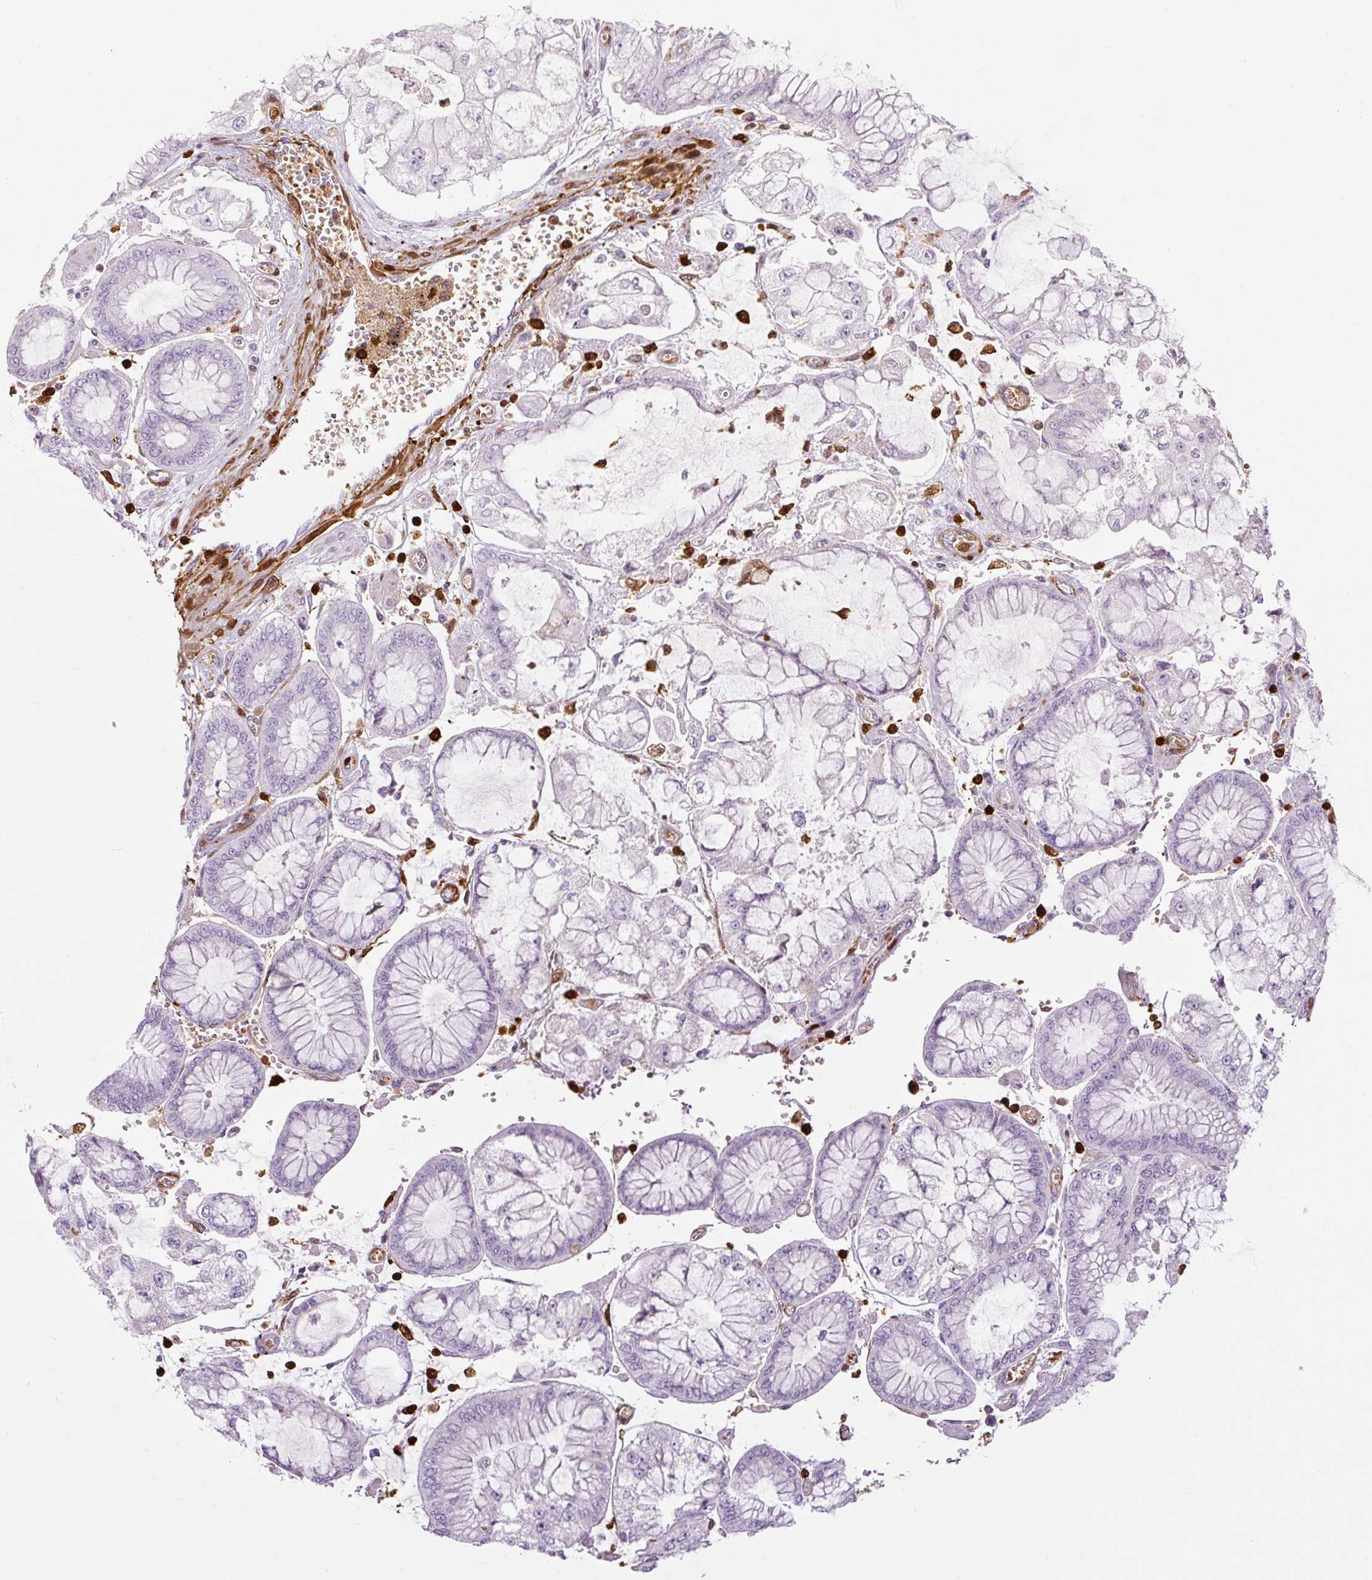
{"staining": {"intensity": "negative", "quantity": "none", "location": "none"}, "tissue": "stomach cancer", "cell_type": "Tumor cells", "image_type": "cancer", "snomed": [{"axis": "morphology", "description": "Adenocarcinoma, NOS"}, {"axis": "topography", "description": "Stomach"}], "caption": "Tumor cells show no significant protein staining in adenocarcinoma (stomach). Nuclei are stained in blue.", "gene": "S100A4", "patient": {"sex": "male", "age": 76}}